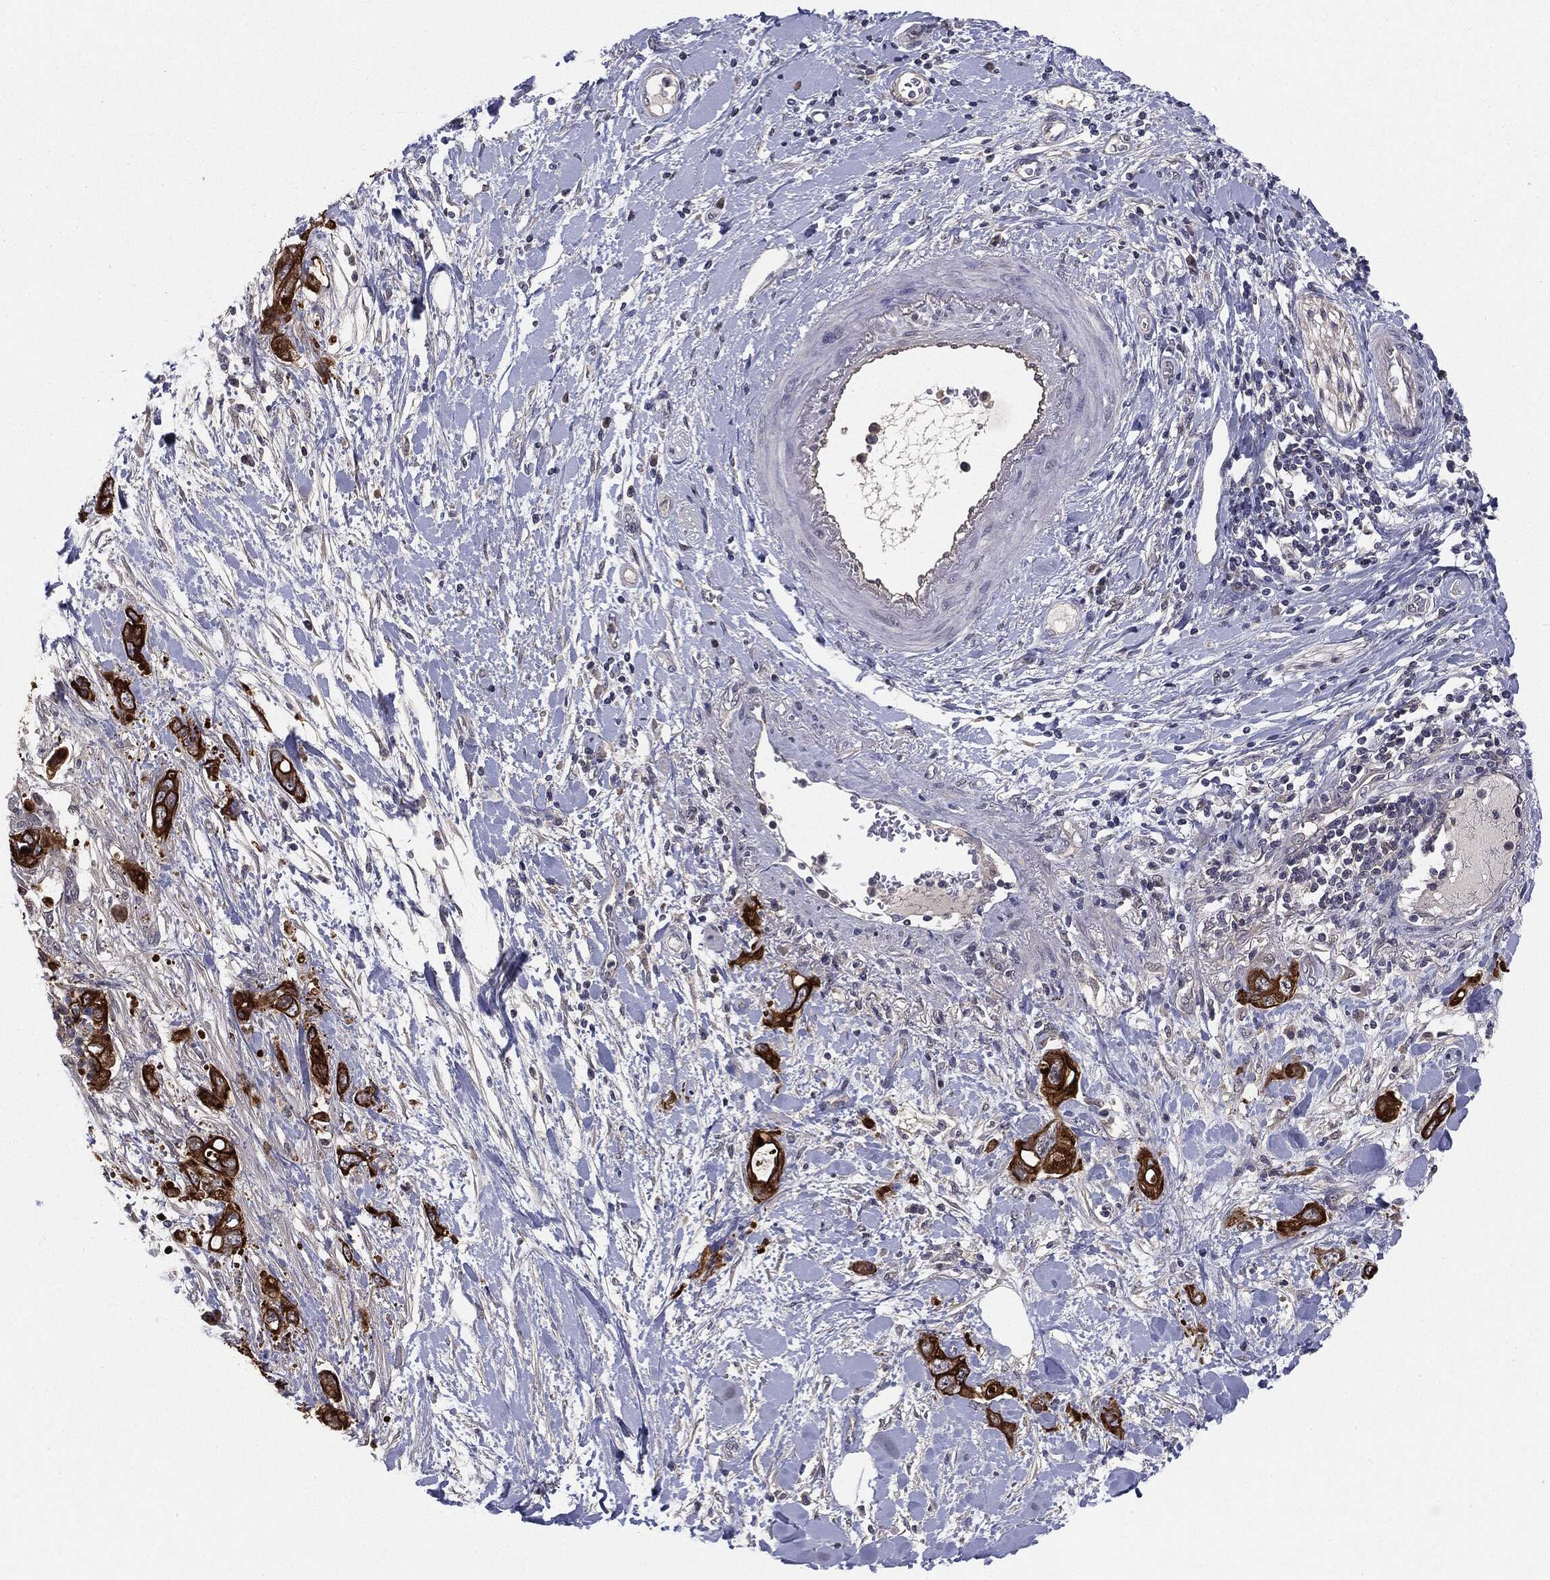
{"staining": {"intensity": "strong", "quantity": ">75%", "location": "cytoplasmic/membranous"}, "tissue": "pancreatic cancer", "cell_type": "Tumor cells", "image_type": "cancer", "snomed": [{"axis": "morphology", "description": "Adenocarcinoma, NOS"}, {"axis": "topography", "description": "Pancreas"}], "caption": "An image showing strong cytoplasmic/membranous expression in approximately >75% of tumor cells in pancreatic cancer, as visualized by brown immunohistochemical staining.", "gene": "KRT7", "patient": {"sex": "female", "age": 56}}